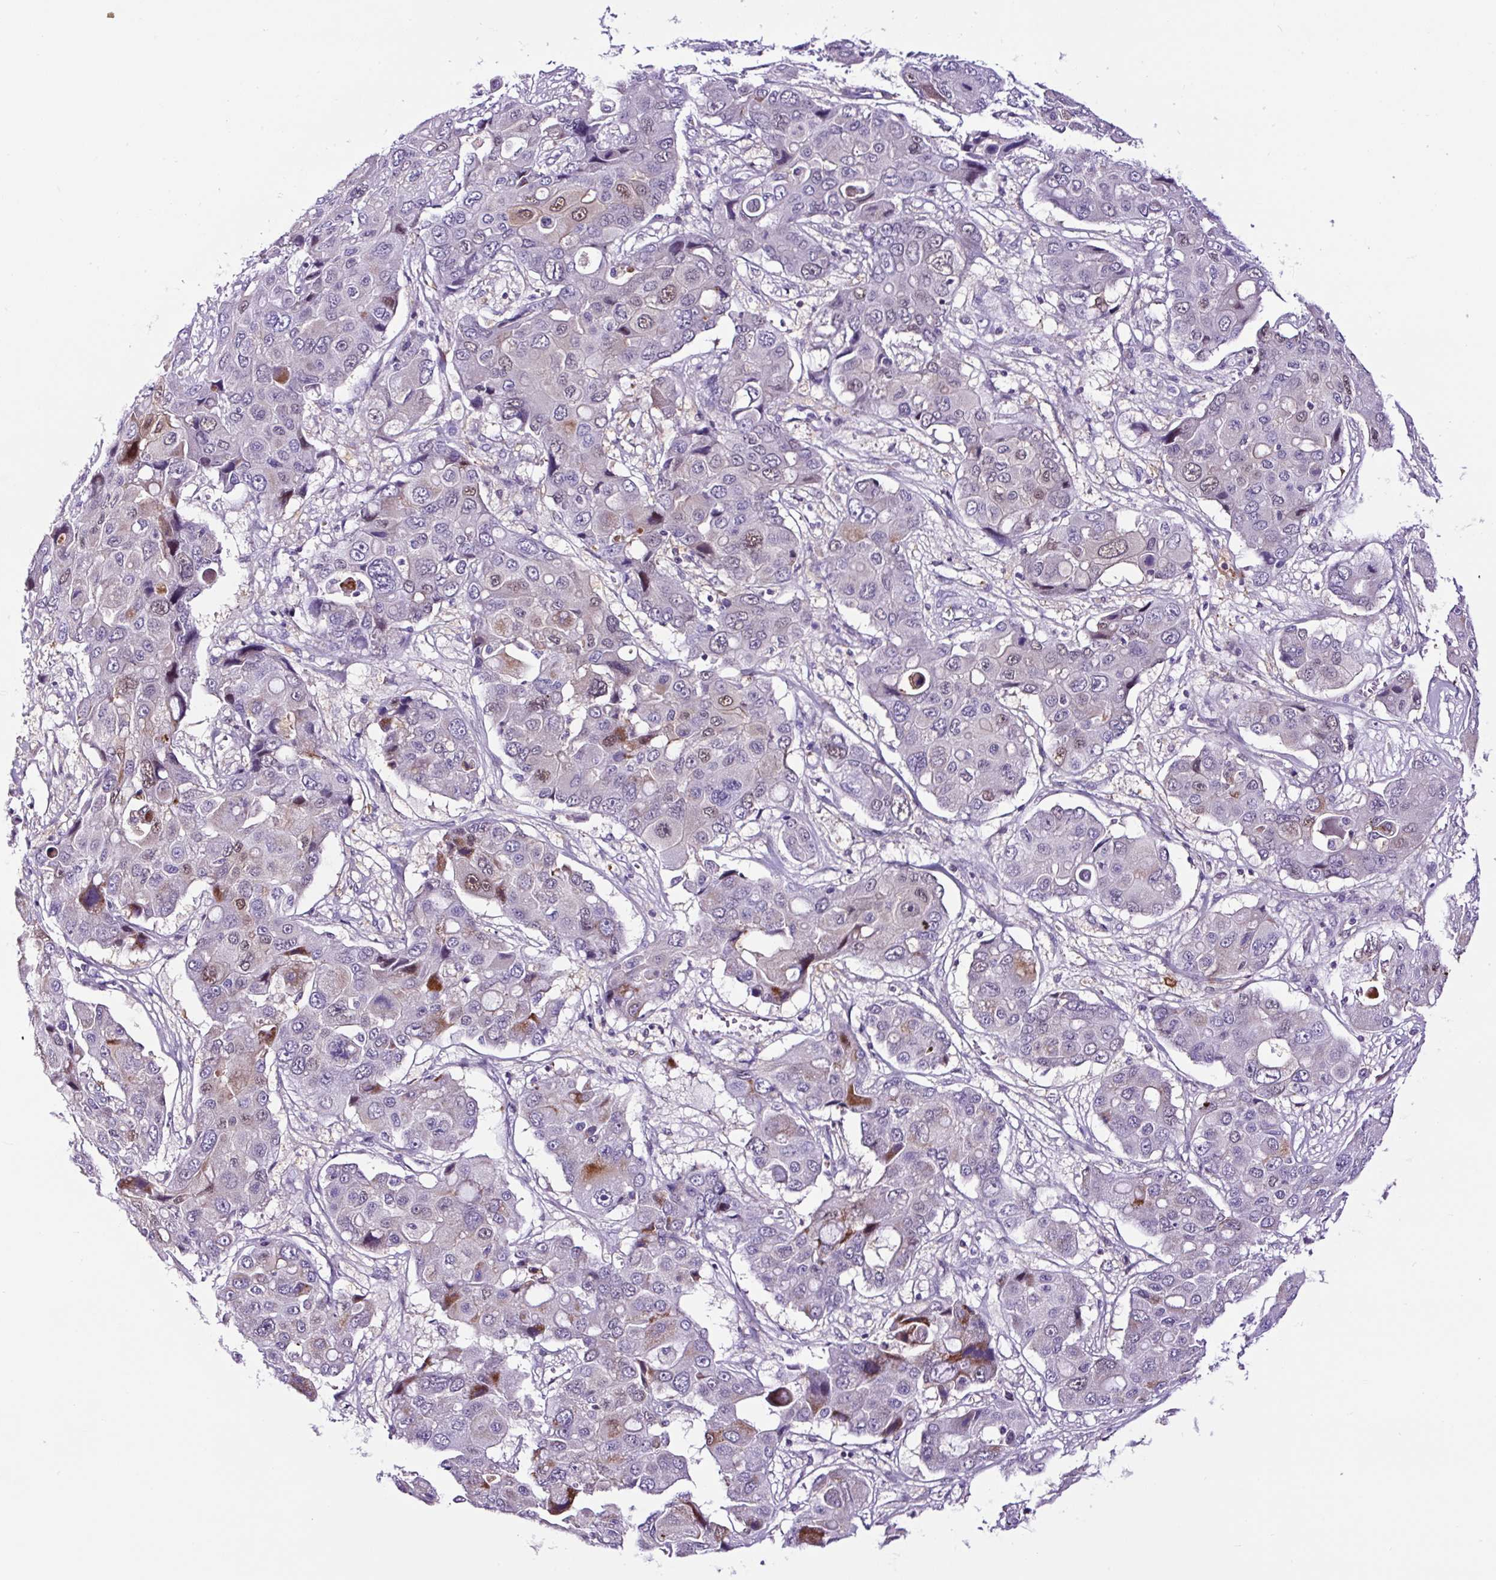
{"staining": {"intensity": "moderate", "quantity": "<25%", "location": "cytoplasmic/membranous,nuclear"}, "tissue": "liver cancer", "cell_type": "Tumor cells", "image_type": "cancer", "snomed": [{"axis": "morphology", "description": "Cholangiocarcinoma"}, {"axis": "topography", "description": "Liver"}], "caption": "Approximately <25% of tumor cells in human cholangiocarcinoma (liver) display moderate cytoplasmic/membranous and nuclear protein staining as visualized by brown immunohistochemical staining.", "gene": "TAFA3", "patient": {"sex": "male", "age": 67}}